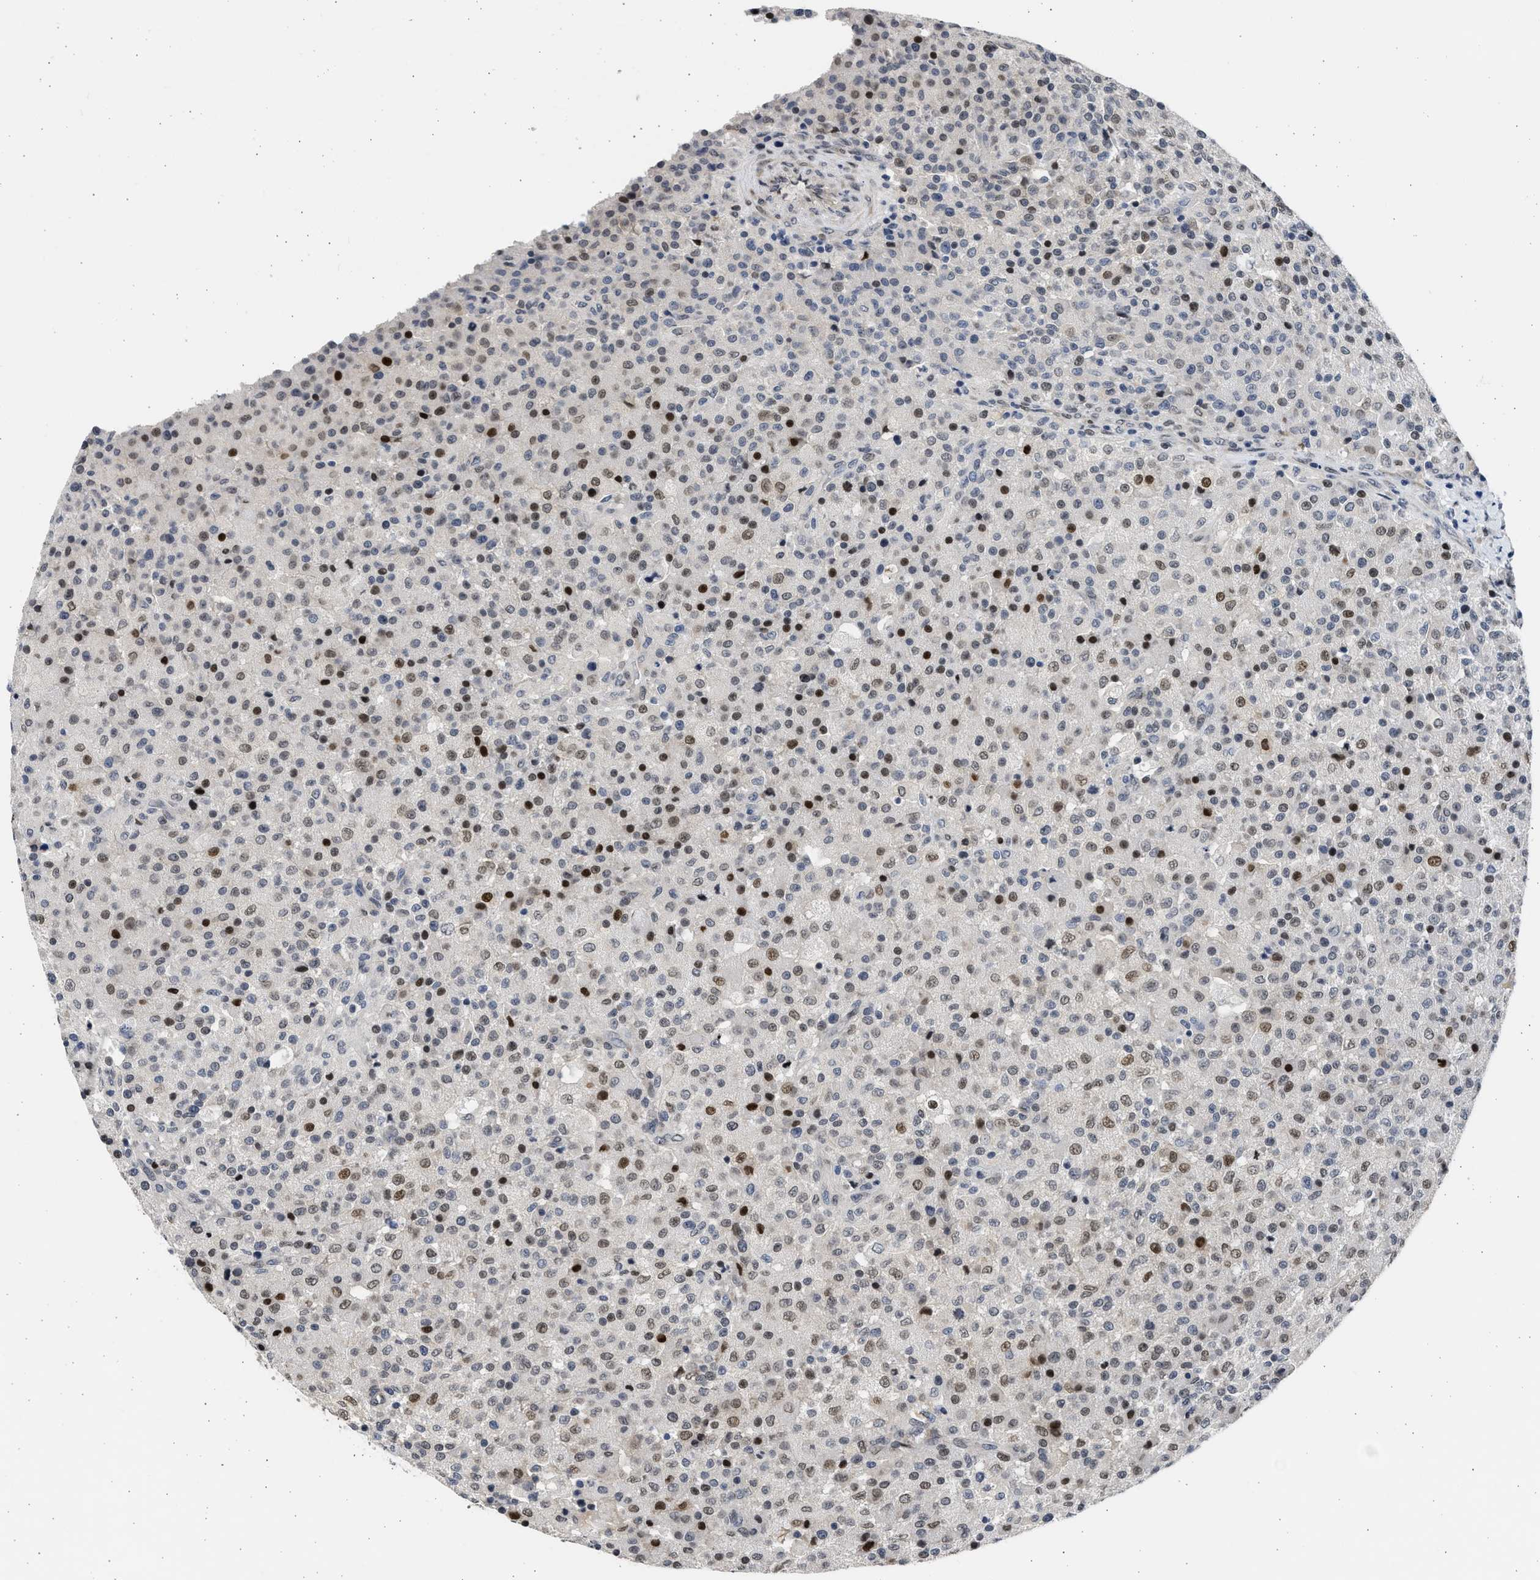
{"staining": {"intensity": "moderate", "quantity": "25%-75%", "location": "nuclear"}, "tissue": "testis cancer", "cell_type": "Tumor cells", "image_type": "cancer", "snomed": [{"axis": "morphology", "description": "Seminoma, NOS"}, {"axis": "topography", "description": "Testis"}], "caption": "A photomicrograph of testis cancer stained for a protein reveals moderate nuclear brown staining in tumor cells.", "gene": "HMGN3", "patient": {"sex": "male", "age": 59}}